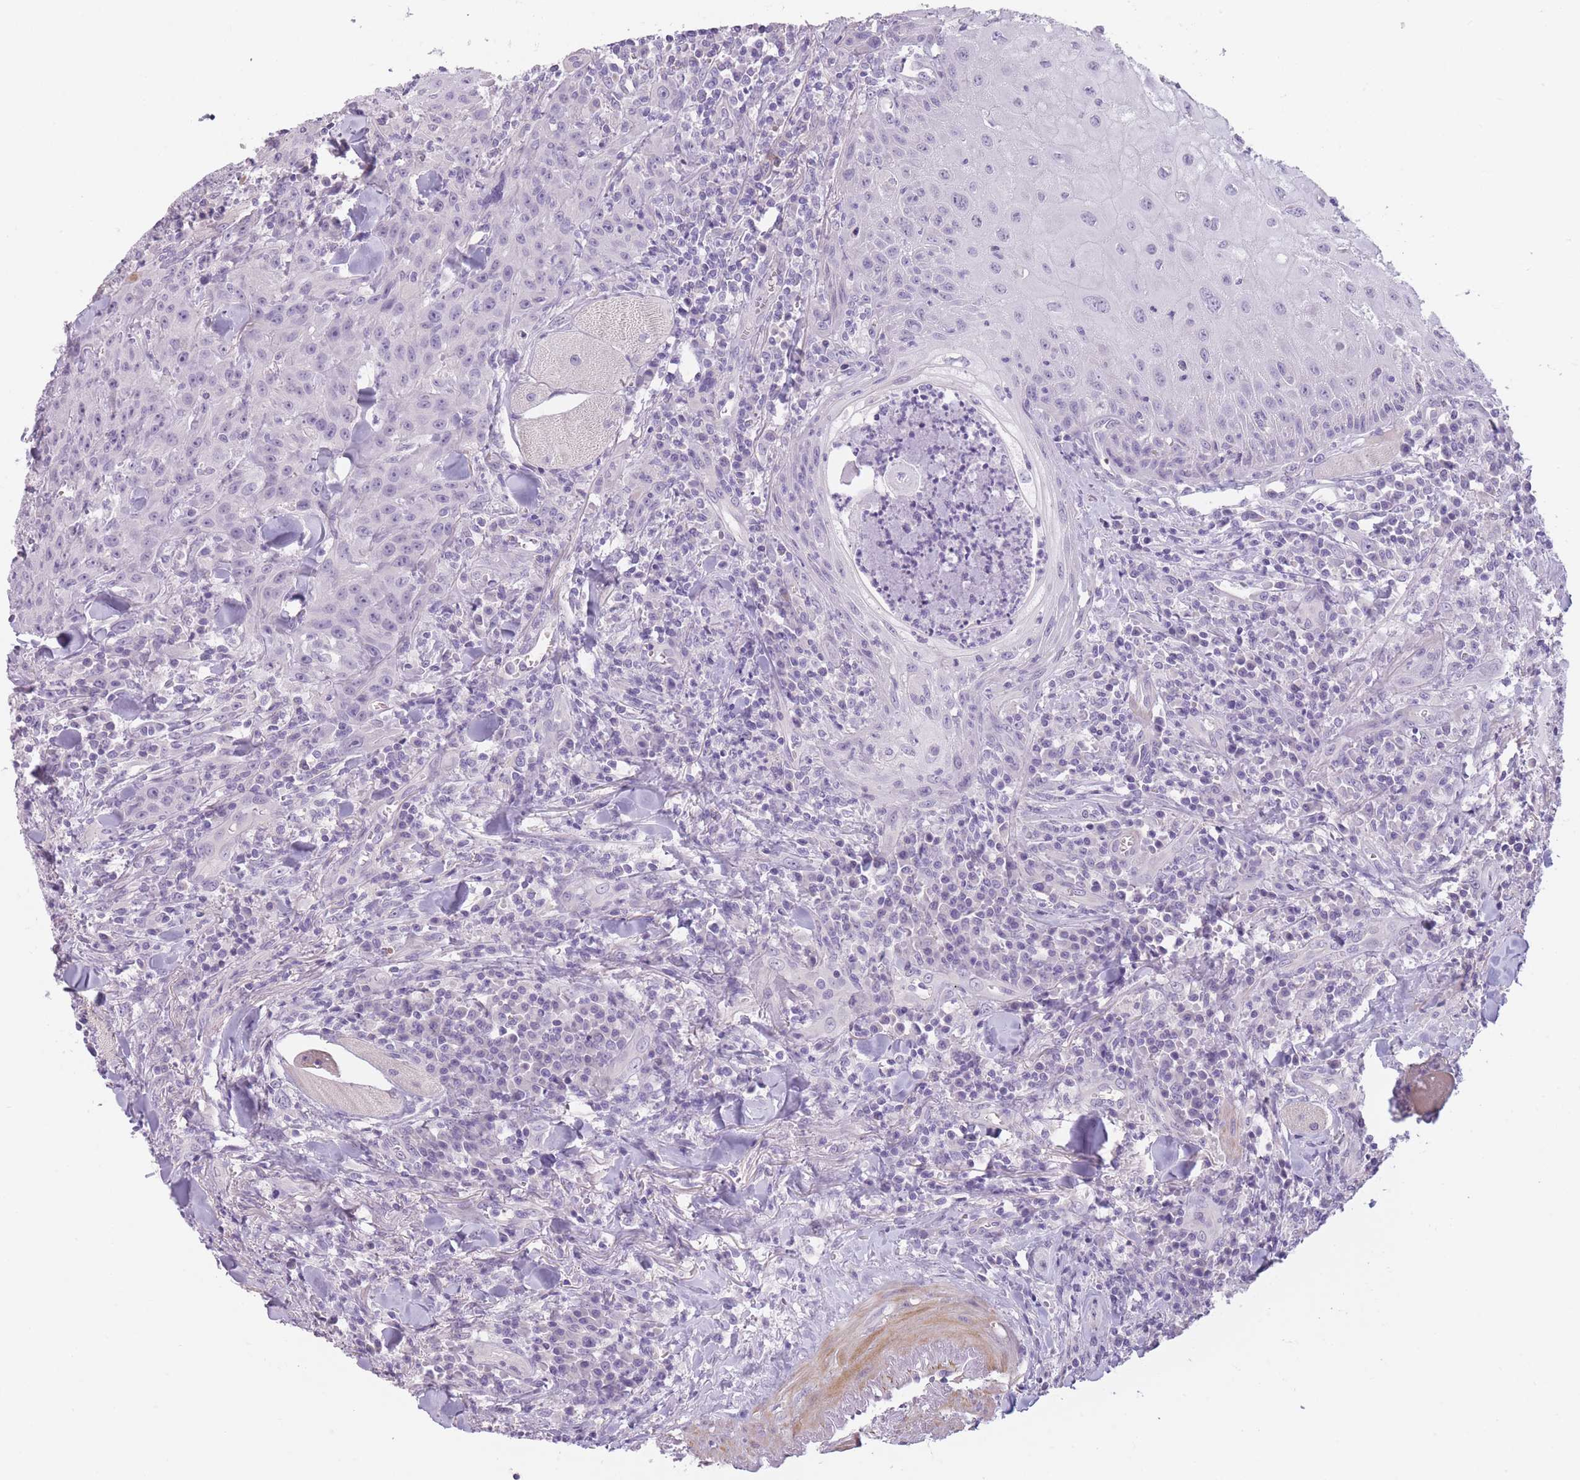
{"staining": {"intensity": "weak", "quantity": "<25%", "location": "cytoplasmic/membranous"}, "tissue": "head and neck cancer", "cell_type": "Tumor cells", "image_type": "cancer", "snomed": [{"axis": "morphology", "description": "Normal tissue, NOS"}, {"axis": "morphology", "description": "Squamous cell carcinoma, NOS"}, {"axis": "topography", "description": "Oral tissue"}, {"axis": "topography", "description": "Head-Neck"}], "caption": "Head and neck cancer was stained to show a protein in brown. There is no significant staining in tumor cells.", "gene": "TMEM236", "patient": {"sex": "female", "age": 70}}